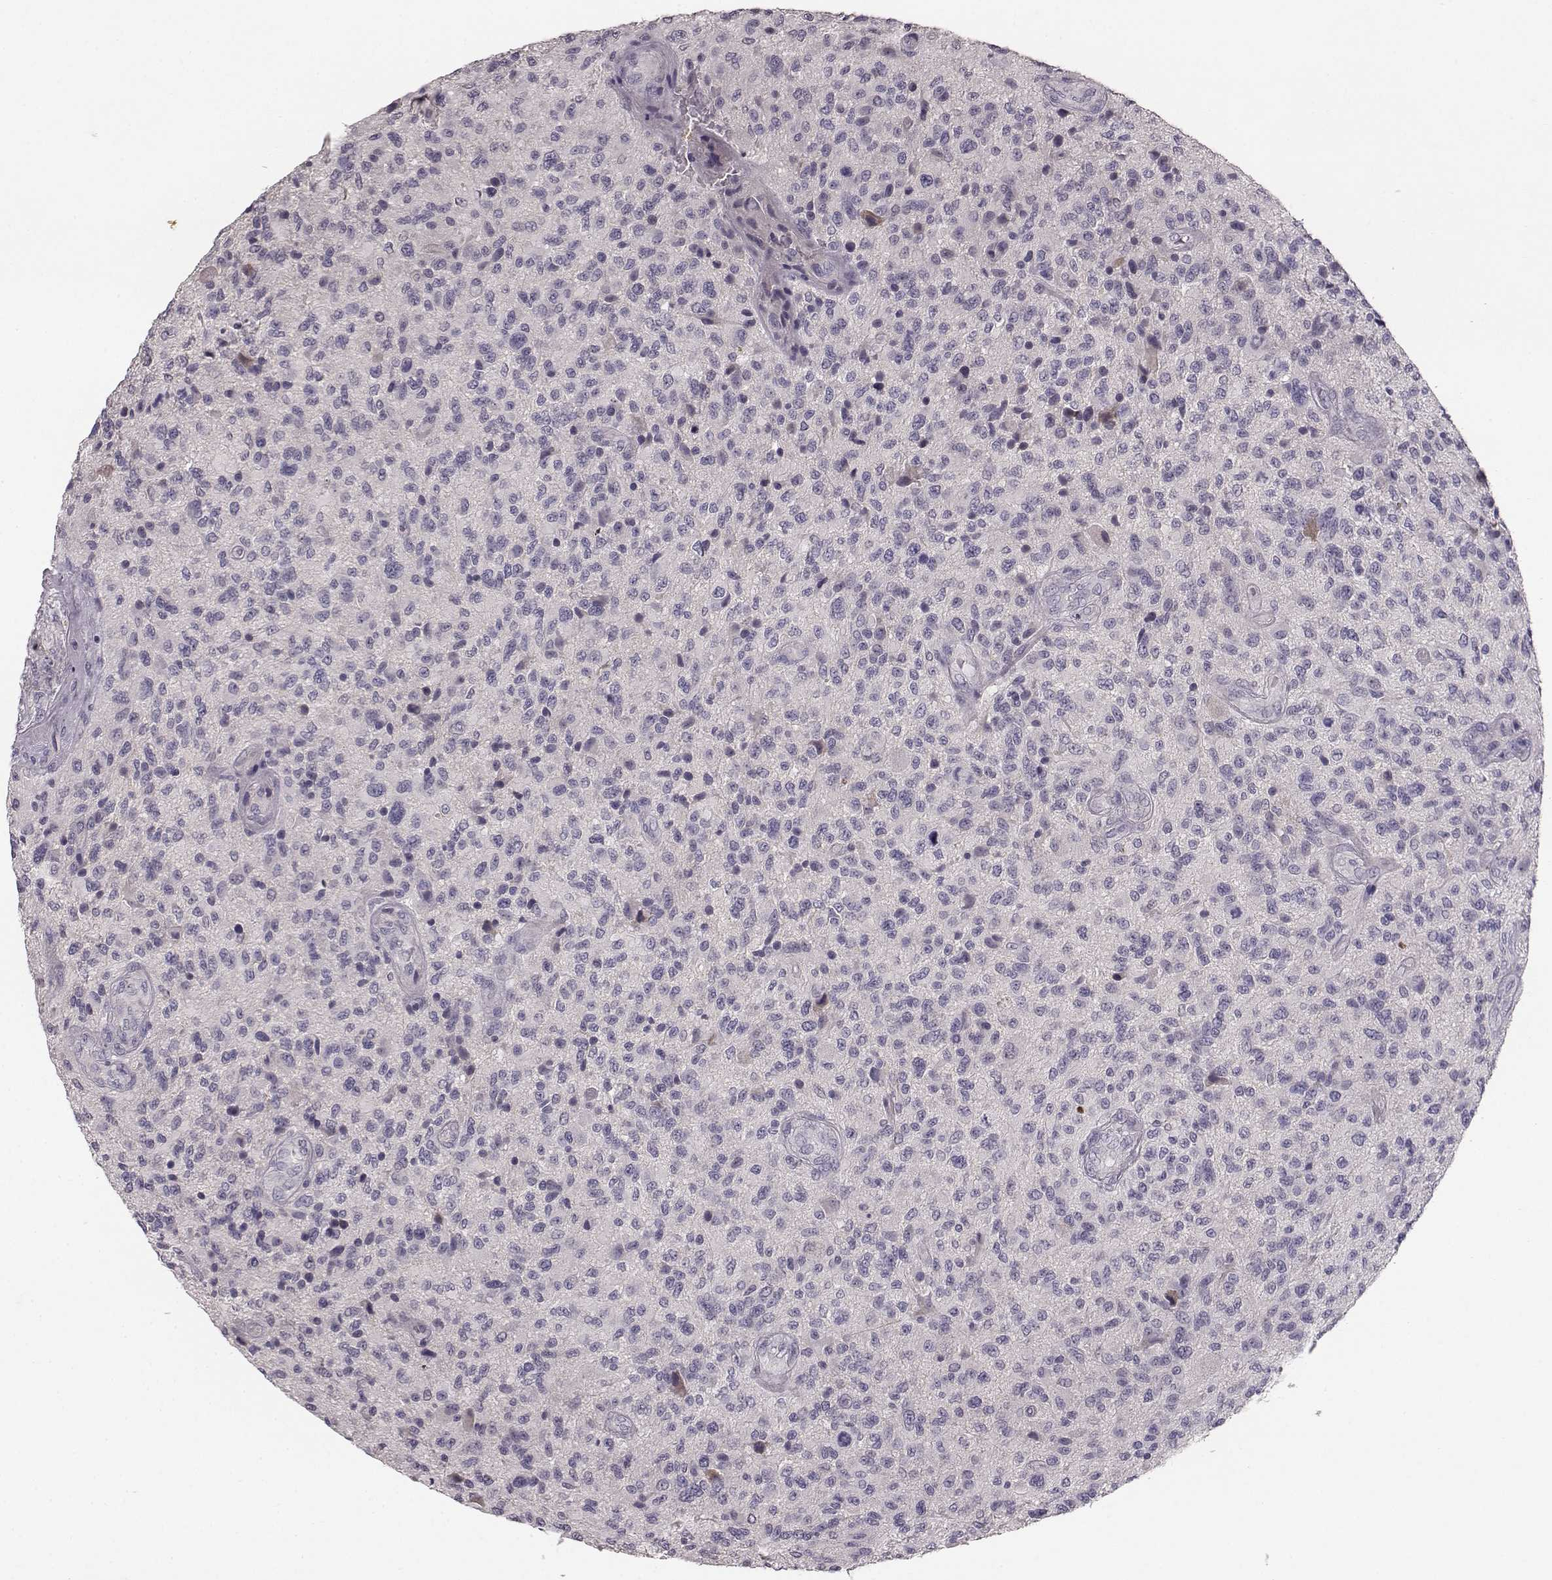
{"staining": {"intensity": "negative", "quantity": "none", "location": "none"}, "tissue": "glioma", "cell_type": "Tumor cells", "image_type": "cancer", "snomed": [{"axis": "morphology", "description": "Glioma, malignant, High grade"}, {"axis": "topography", "description": "Brain"}], "caption": "Tumor cells show no significant protein expression in glioma.", "gene": "YJEFN3", "patient": {"sex": "male", "age": 47}}